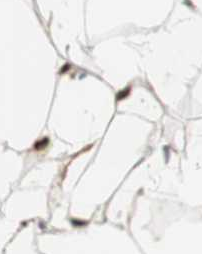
{"staining": {"intensity": "moderate", "quantity": ">75%", "location": "cytoplasmic/membranous,nuclear"}, "tissue": "adipose tissue", "cell_type": "Adipocytes", "image_type": "normal", "snomed": [{"axis": "morphology", "description": "Normal tissue, NOS"}, {"axis": "topography", "description": "Breast"}], "caption": "Immunohistochemistry (IHC) histopathology image of normal adipose tissue: human adipose tissue stained using immunohistochemistry (IHC) demonstrates medium levels of moderate protein expression localized specifically in the cytoplasmic/membranous,nuclear of adipocytes, appearing as a cytoplasmic/membranous,nuclear brown color.", "gene": "PARN", "patient": {"sex": "female", "age": 22}}